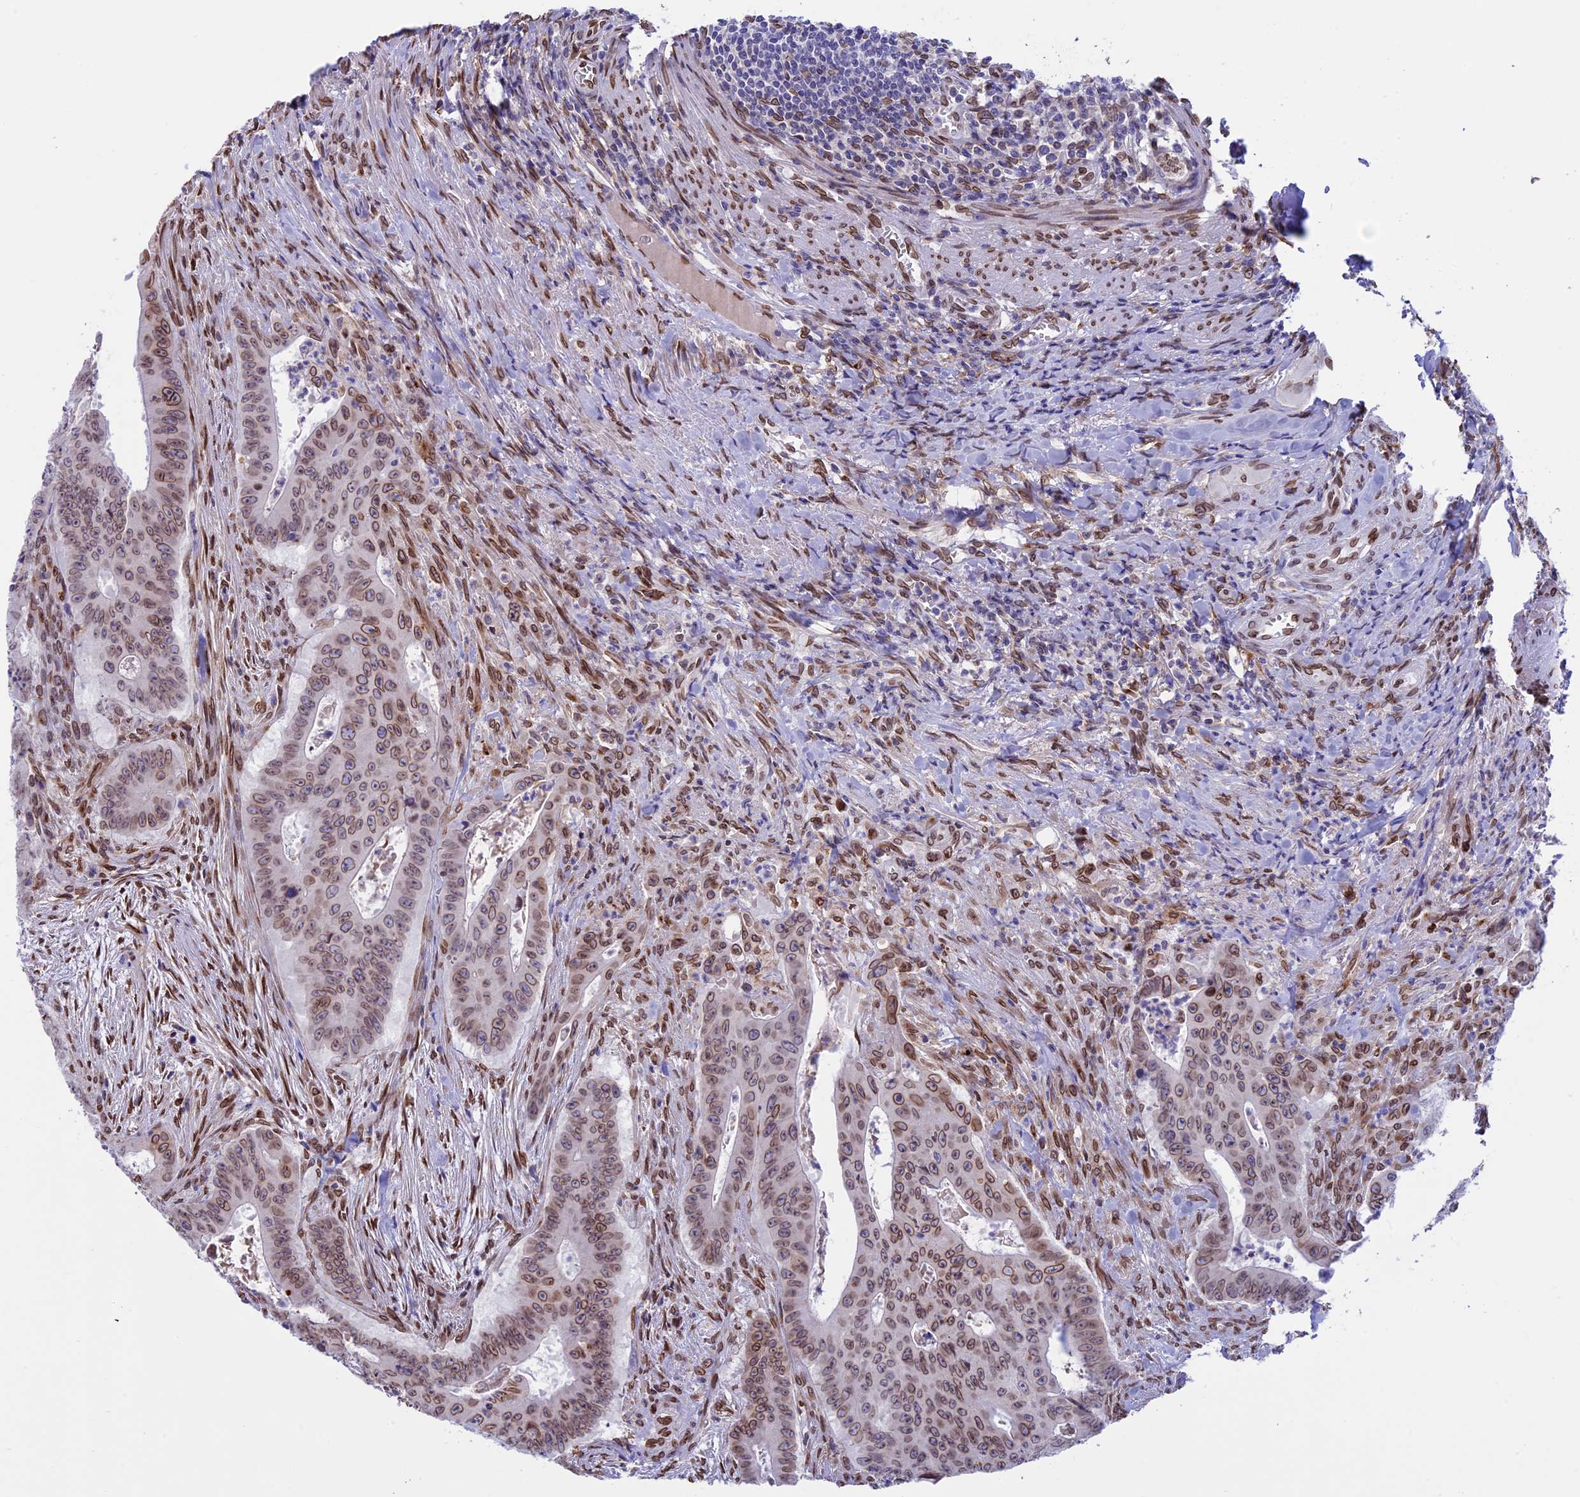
{"staining": {"intensity": "moderate", "quantity": ">75%", "location": "cytoplasmic/membranous,nuclear"}, "tissue": "colorectal cancer", "cell_type": "Tumor cells", "image_type": "cancer", "snomed": [{"axis": "morphology", "description": "Adenocarcinoma, NOS"}, {"axis": "topography", "description": "Rectum"}], "caption": "Immunohistochemical staining of colorectal cancer (adenocarcinoma) demonstrates moderate cytoplasmic/membranous and nuclear protein positivity in approximately >75% of tumor cells. The protein is shown in brown color, while the nuclei are stained blue.", "gene": "TMPRSS7", "patient": {"sex": "female", "age": 75}}